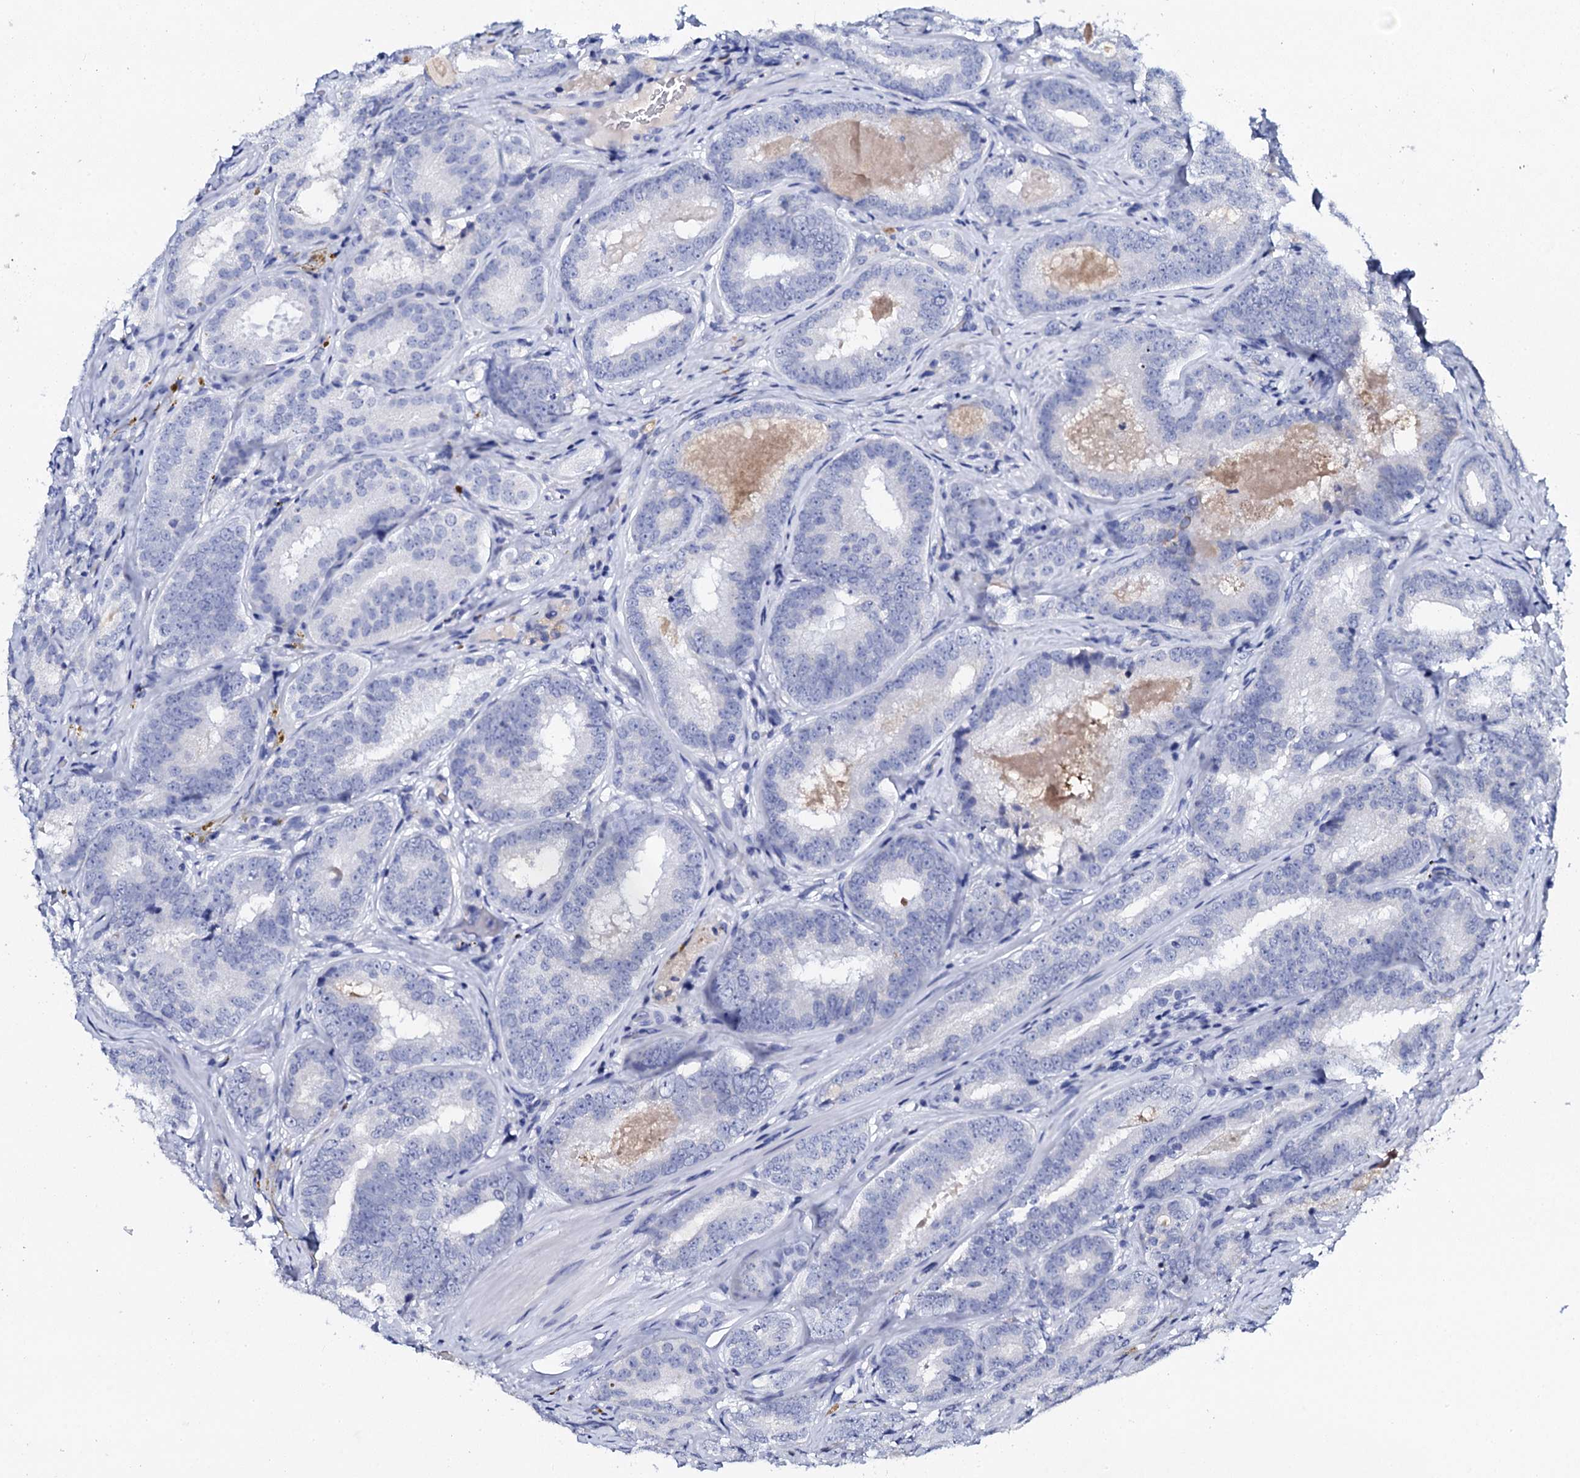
{"staining": {"intensity": "negative", "quantity": "none", "location": "none"}, "tissue": "prostate cancer", "cell_type": "Tumor cells", "image_type": "cancer", "snomed": [{"axis": "morphology", "description": "Adenocarcinoma, High grade"}, {"axis": "topography", "description": "Prostate"}], "caption": "A photomicrograph of human adenocarcinoma (high-grade) (prostate) is negative for staining in tumor cells. The staining is performed using DAB brown chromogen with nuclei counter-stained in using hematoxylin.", "gene": "FBXL16", "patient": {"sex": "male", "age": 57}}